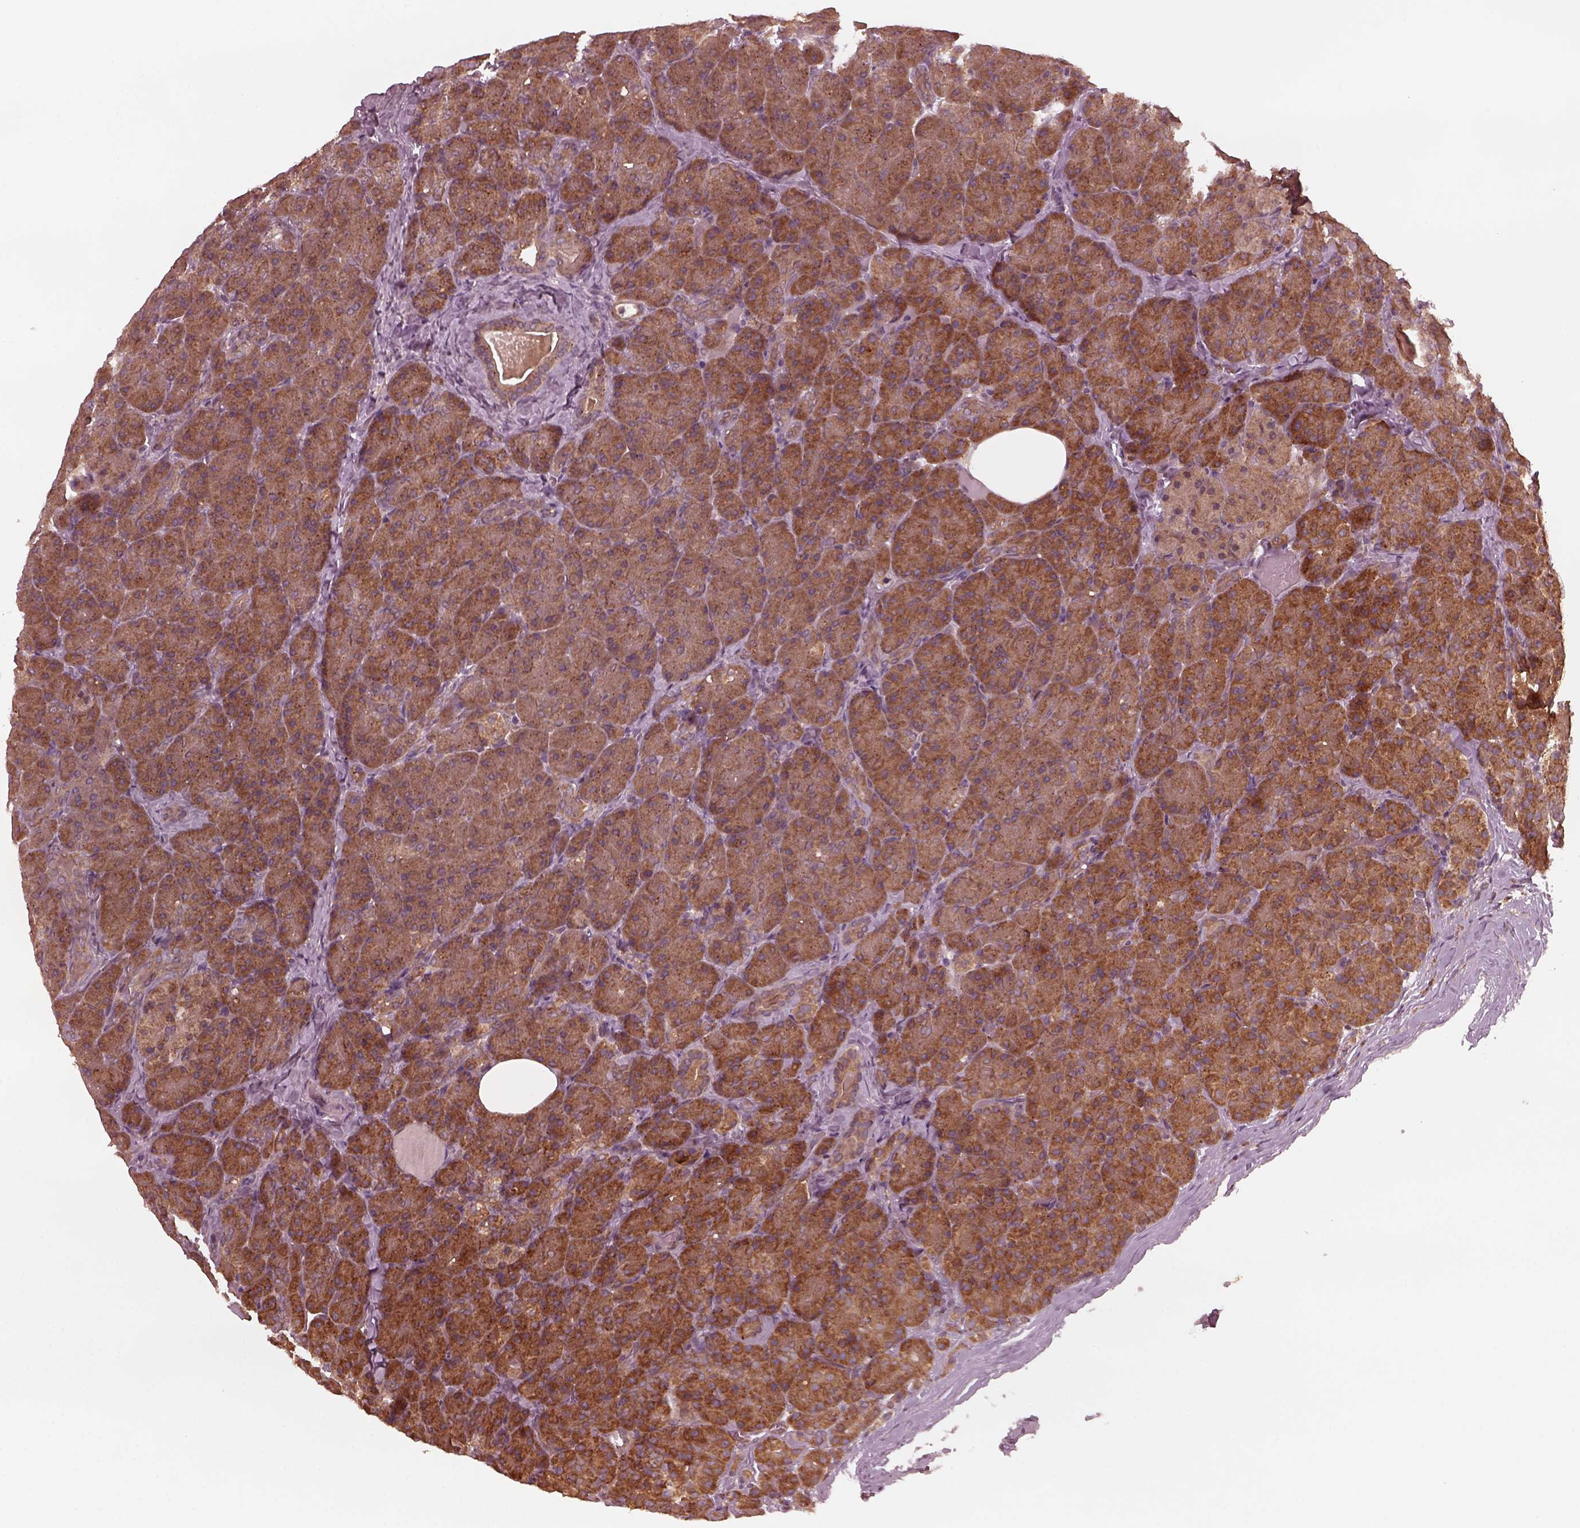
{"staining": {"intensity": "strong", "quantity": ">75%", "location": "cytoplasmic/membranous"}, "tissue": "pancreas", "cell_type": "Exocrine glandular cells", "image_type": "normal", "snomed": [{"axis": "morphology", "description": "Normal tissue, NOS"}, {"axis": "topography", "description": "Pancreas"}], "caption": "Immunohistochemistry (IHC) image of unremarkable pancreas: human pancreas stained using immunohistochemistry displays high levels of strong protein expression localized specifically in the cytoplasmic/membranous of exocrine glandular cells, appearing as a cytoplasmic/membranous brown color.", "gene": "FAF2", "patient": {"sex": "male", "age": 57}}